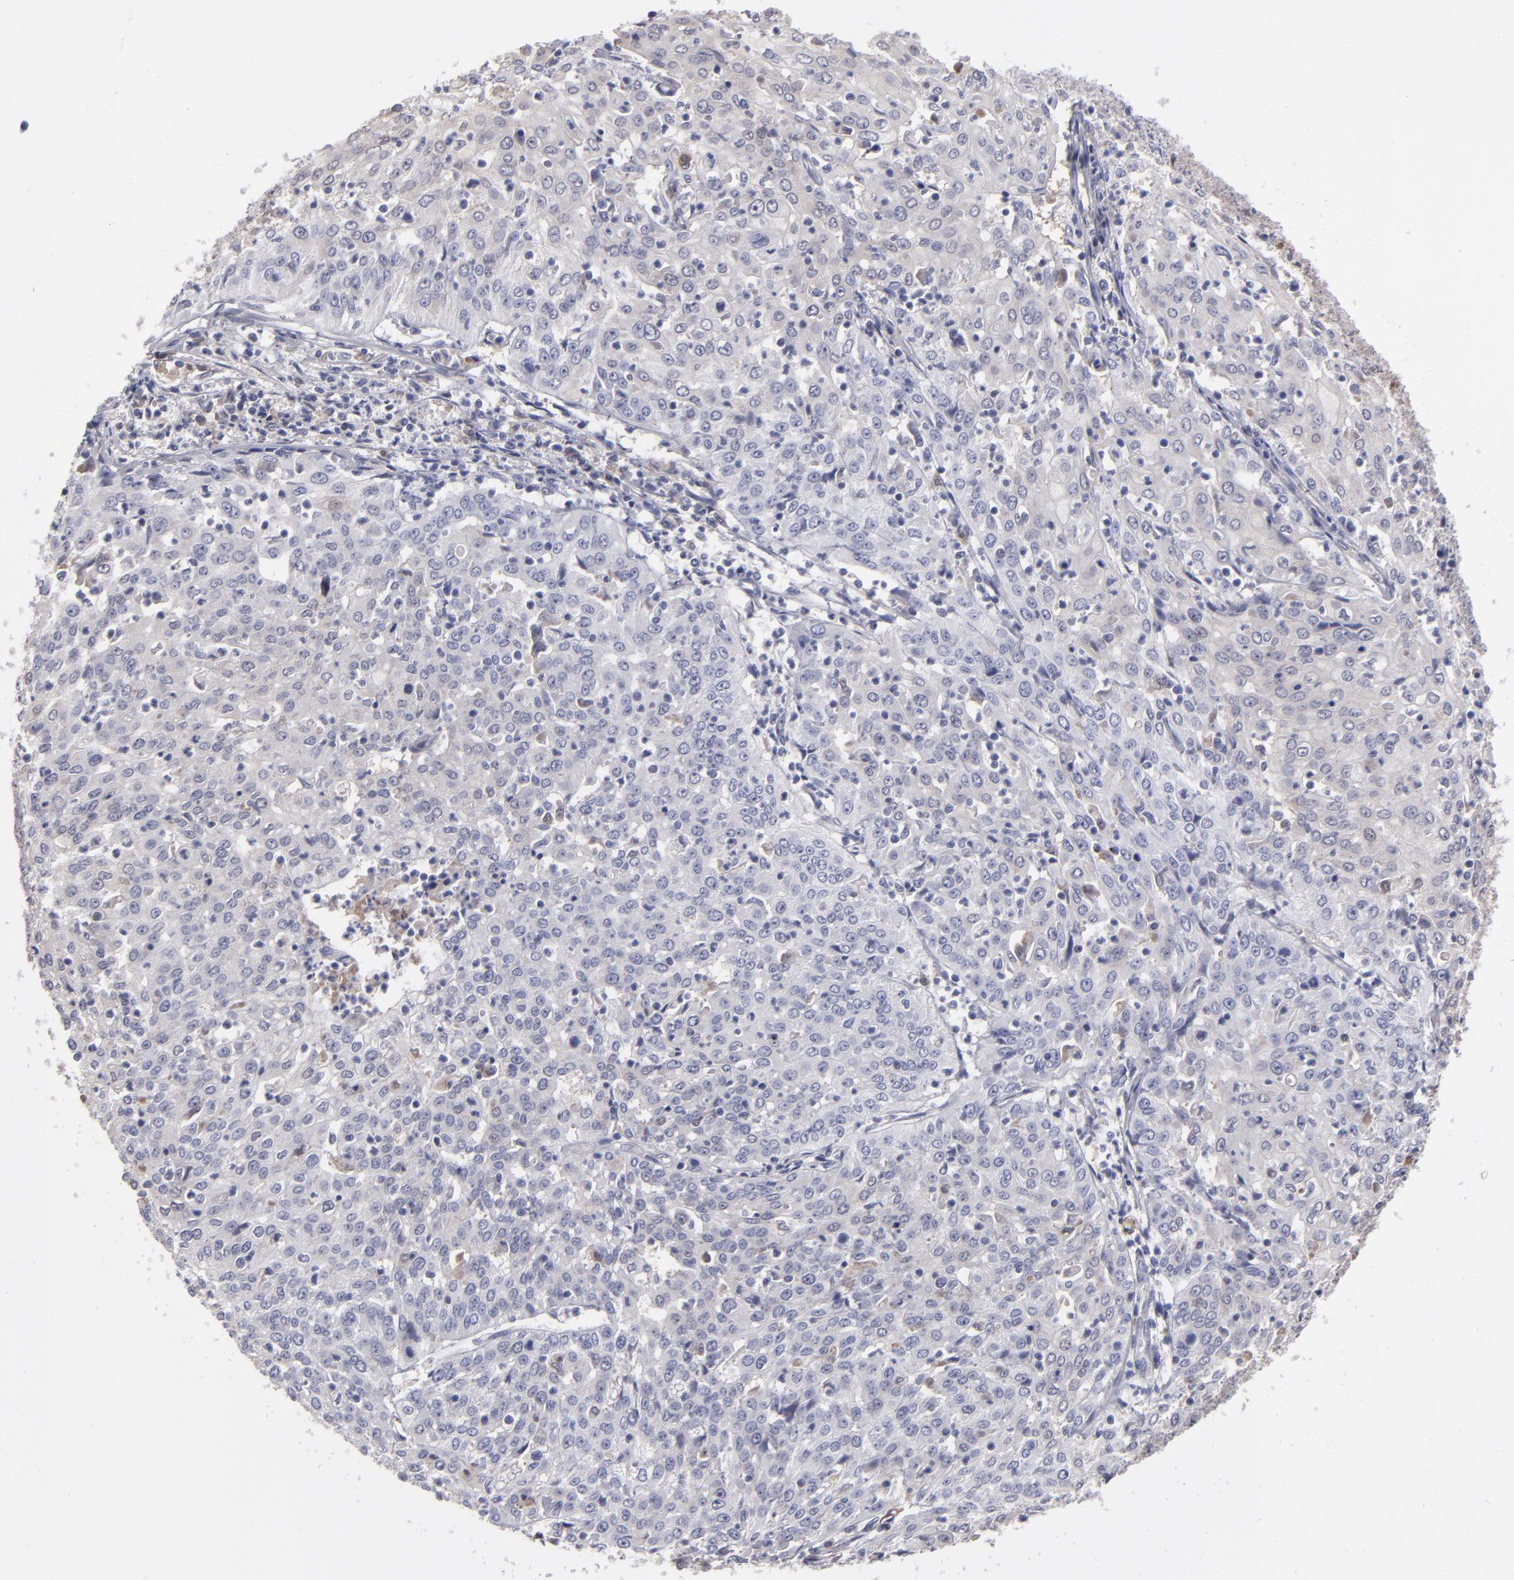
{"staining": {"intensity": "negative", "quantity": "none", "location": "none"}, "tissue": "cervical cancer", "cell_type": "Tumor cells", "image_type": "cancer", "snomed": [{"axis": "morphology", "description": "Squamous cell carcinoma, NOS"}, {"axis": "topography", "description": "Cervix"}], "caption": "Cervical squamous cell carcinoma was stained to show a protein in brown. There is no significant expression in tumor cells. (Brightfield microscopy of DAB (3,3'-diaminobenzidine) IHC at high magnification).", "gene": "ITIH4", "patient": {"sex": "female", "age": 39}}